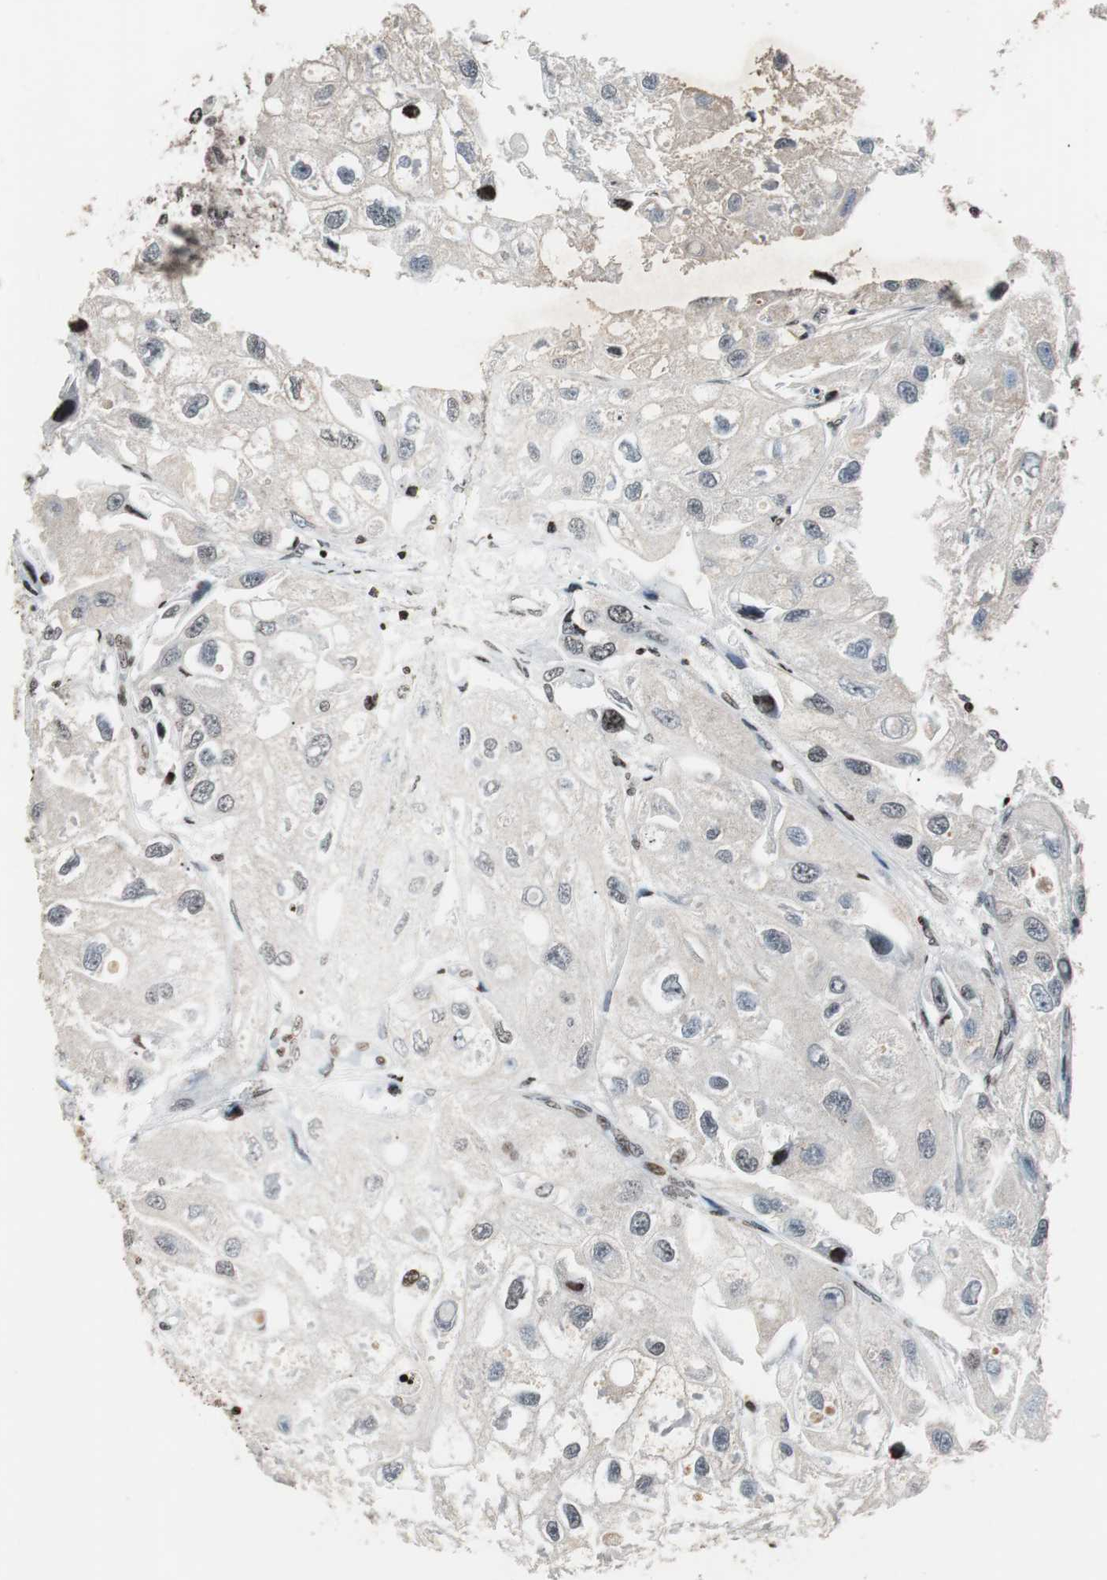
{"staining": {"intensity": "negative", "quantity": "none", "location": "none"}, "tissue": "urothelial cancer", "cell_type": "Tumor cells", "image_type": "cancer", "snomed": [{"axis": "morphology", "description": "Urothelial carcinoma, High grade"}, {"axis": "topography", "description": "Urinary bladder"}], "caption": "This is a image of immunohistochemistry staining of urothelial cancer, which shows no staining in tumor cells.", "gene": "PAXIP1", "patient": {"sex": "female", "age": 64}}